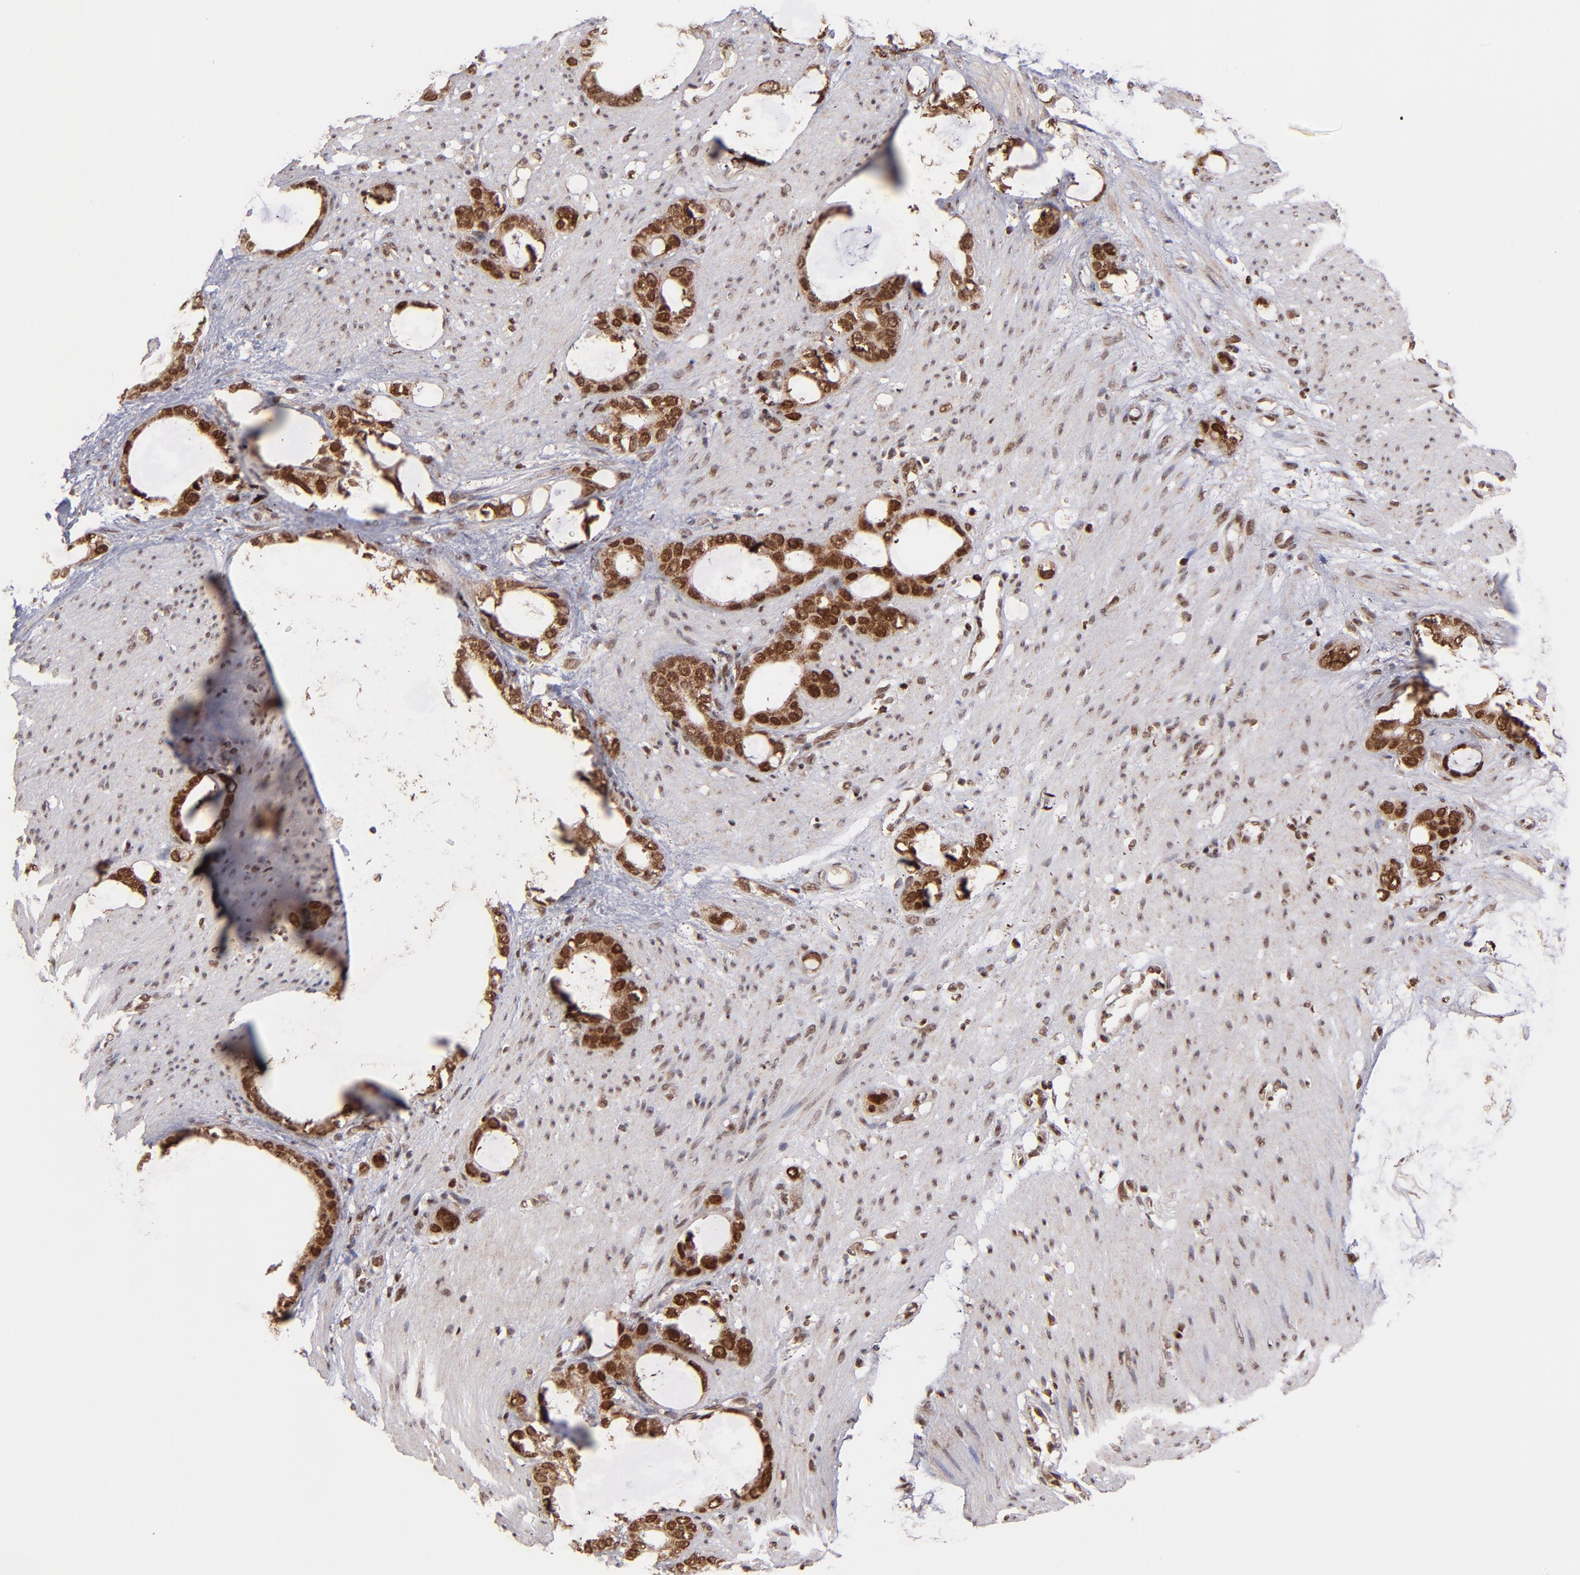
{"staining": {"intensity": "strong", "quantity": ">75%", "location": "cytoplasmic/membranous,nuclear"}, "tissue": "stomach cancer", "cell_type": "Tumor cells", "image_type": "cancer", "snomed": [{"axis": "morphology", "description": "Adenocarcinoma, NOS"}, {"axis": "topography", "description": "Stomach"}], "caption": "The immunohistochemical stain labels strong cytoplasmic/membranous and nuclear staining in tumor cells of stomach cancer (adenocarcinoma) tissue. (IHC, brightfield microscopy, high magnification).", "gene": "TOP1MT", "patient": {"sex": "female", "age": 75}}